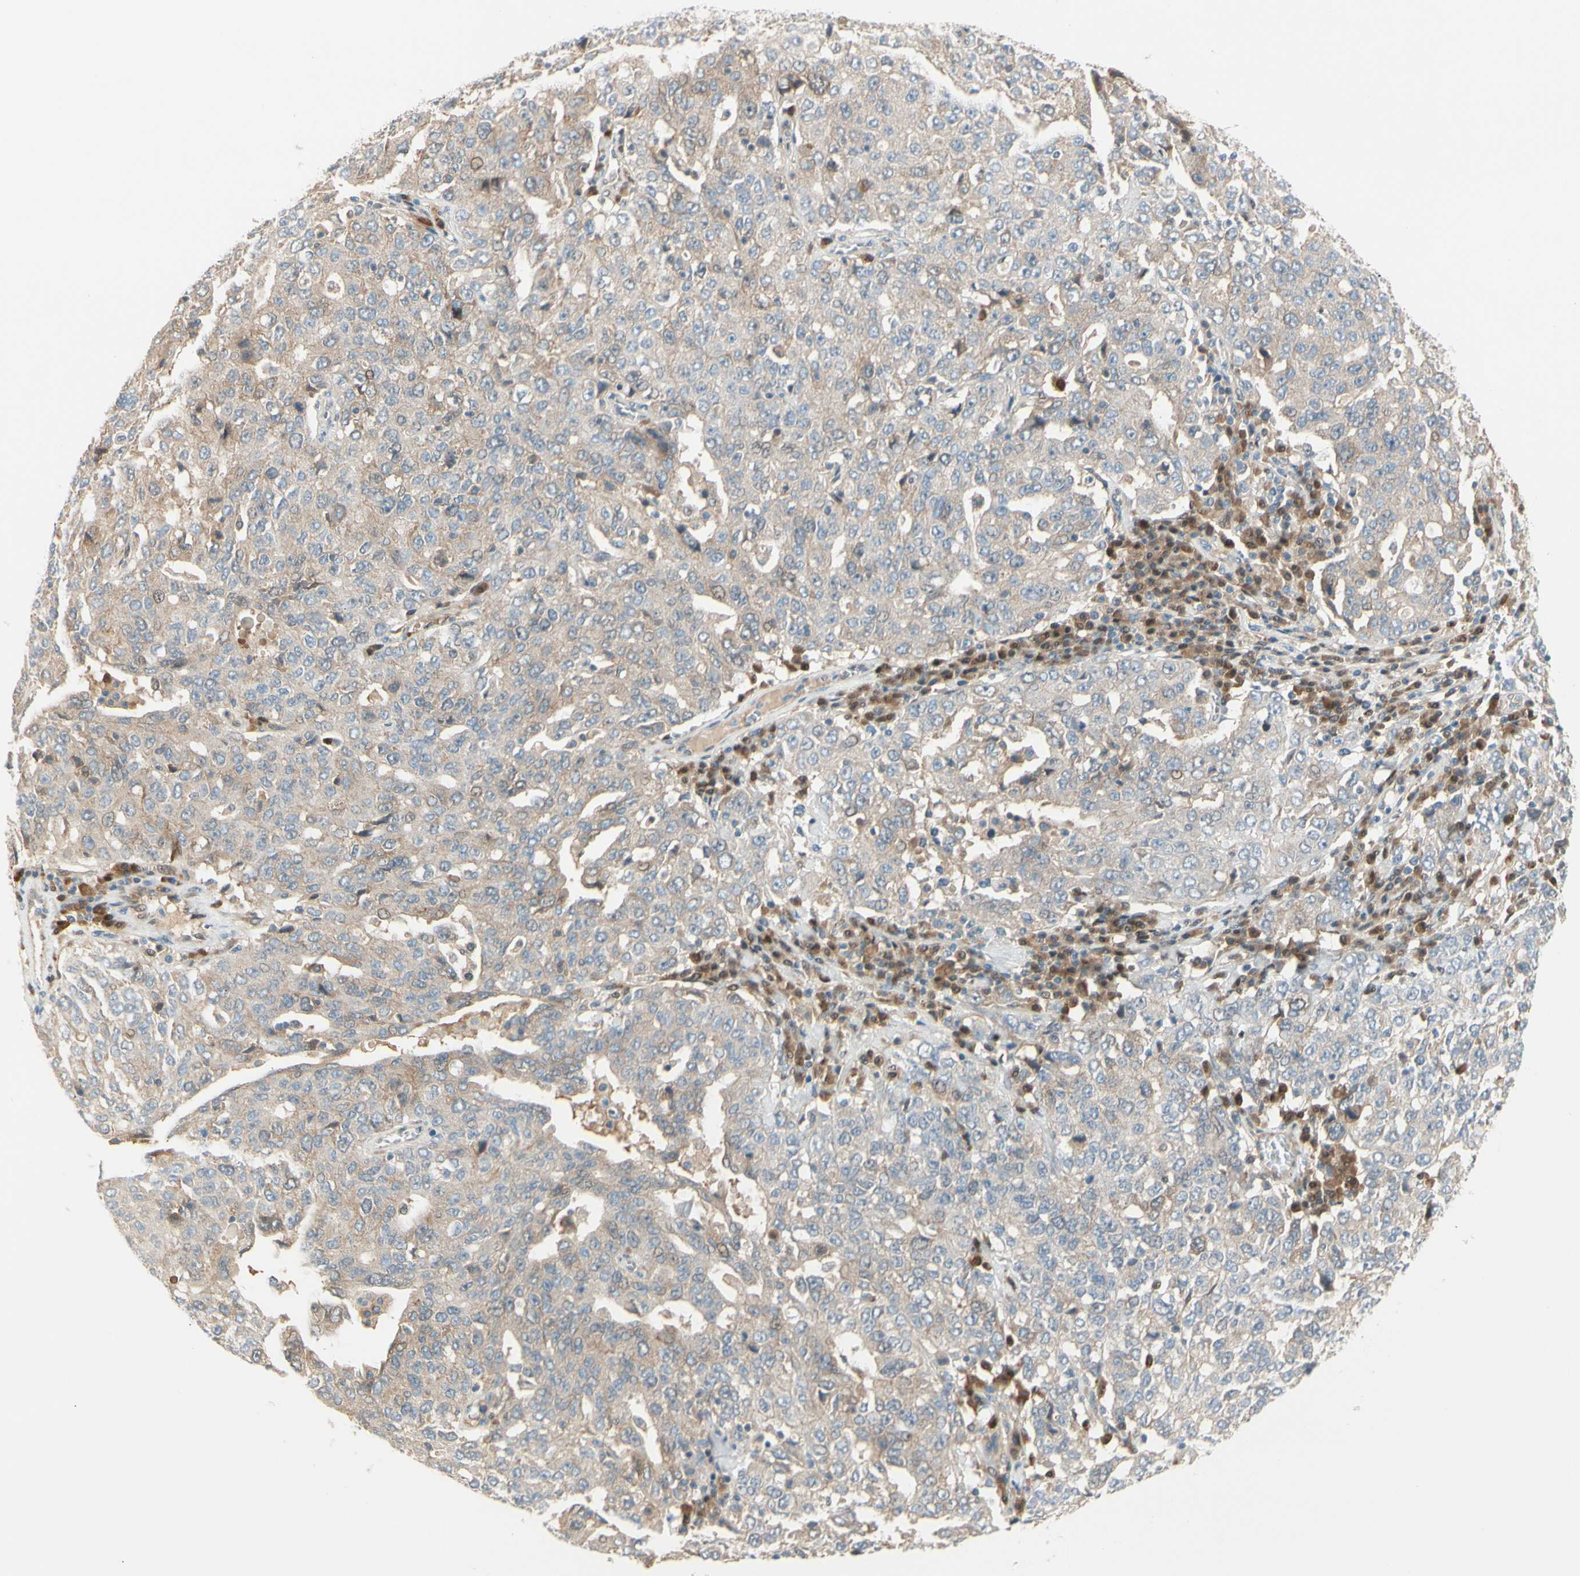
{"staining": {"intensity": "weak", "quantity": ">75%", "location": "cytoplasmic/membranous"}, "tissue": "ovarian cancer", "cell_type": "Tumor cells", "image_type": "cancer", "snomed": [{"axis": "morphology", "description": "Carcinoma, endometroid"}, {"axis": "topography", "description": "Ovary"}], "caption": "A low amount of weak cytoplasmic/membranous positivity is present in approximately >75% of tumor cells in ovarian cancer tissue.", "gene": "PTTG1", "patient": {"sex": "female", "age": 62}}